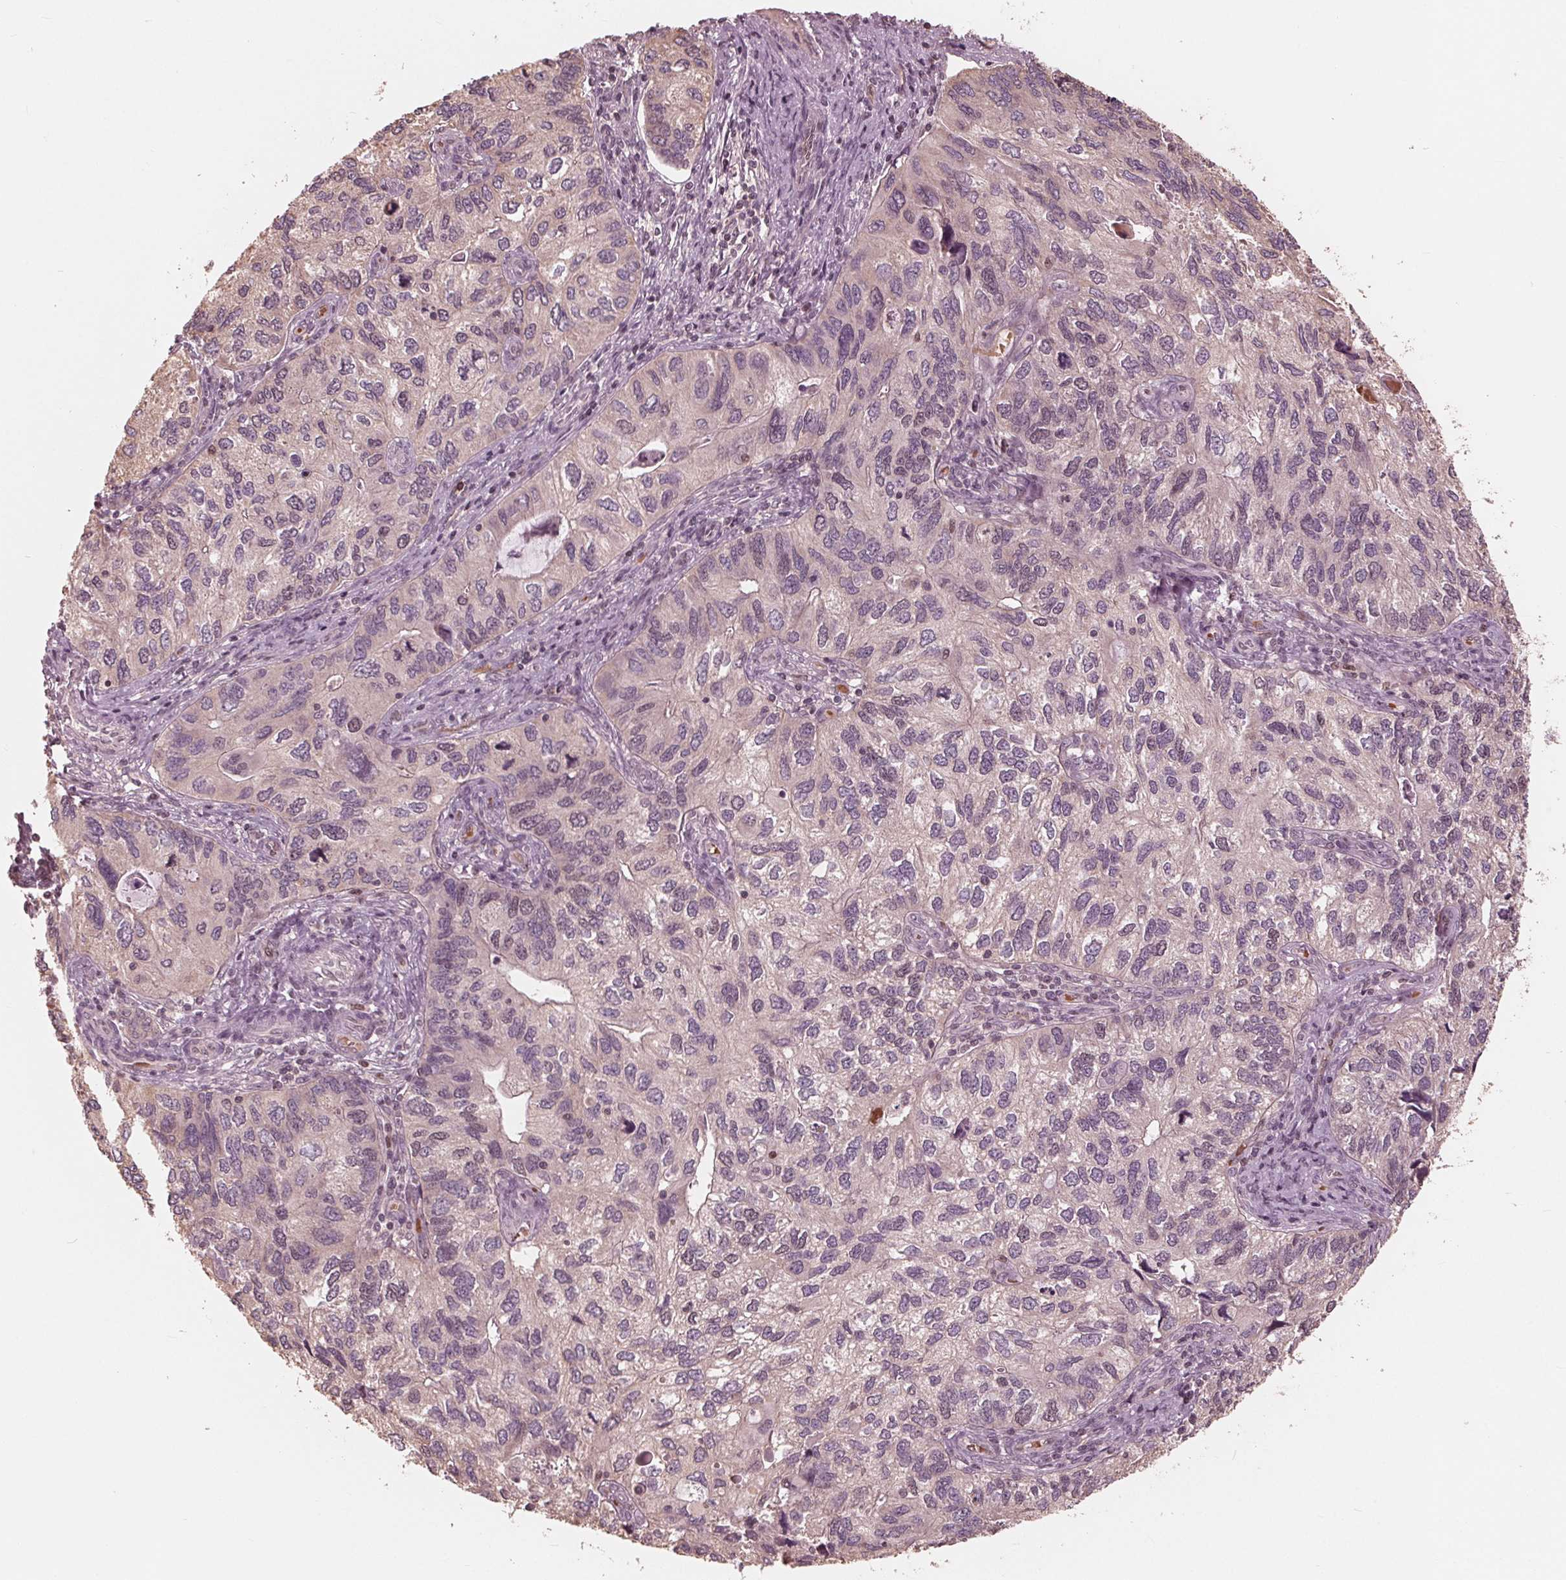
{"staining": {"intensity": "negative", "quantity": "none", "location": "none"}, "tissue": "endometrial cancer", "cell_type": "Tumor cells", "image_type": "cancer", "snomed": [{"axis": "morphology", "description": "Carcinoma, NOS"}, {"axis": "topography", "description": "Uterus"}], "caption": "Endometrial cancer was stained to show a protein in brown. There is no significant positivity in tumor cells.", "gene": "HIRIP3", "patient": {"sex": "female", "age": 76}}